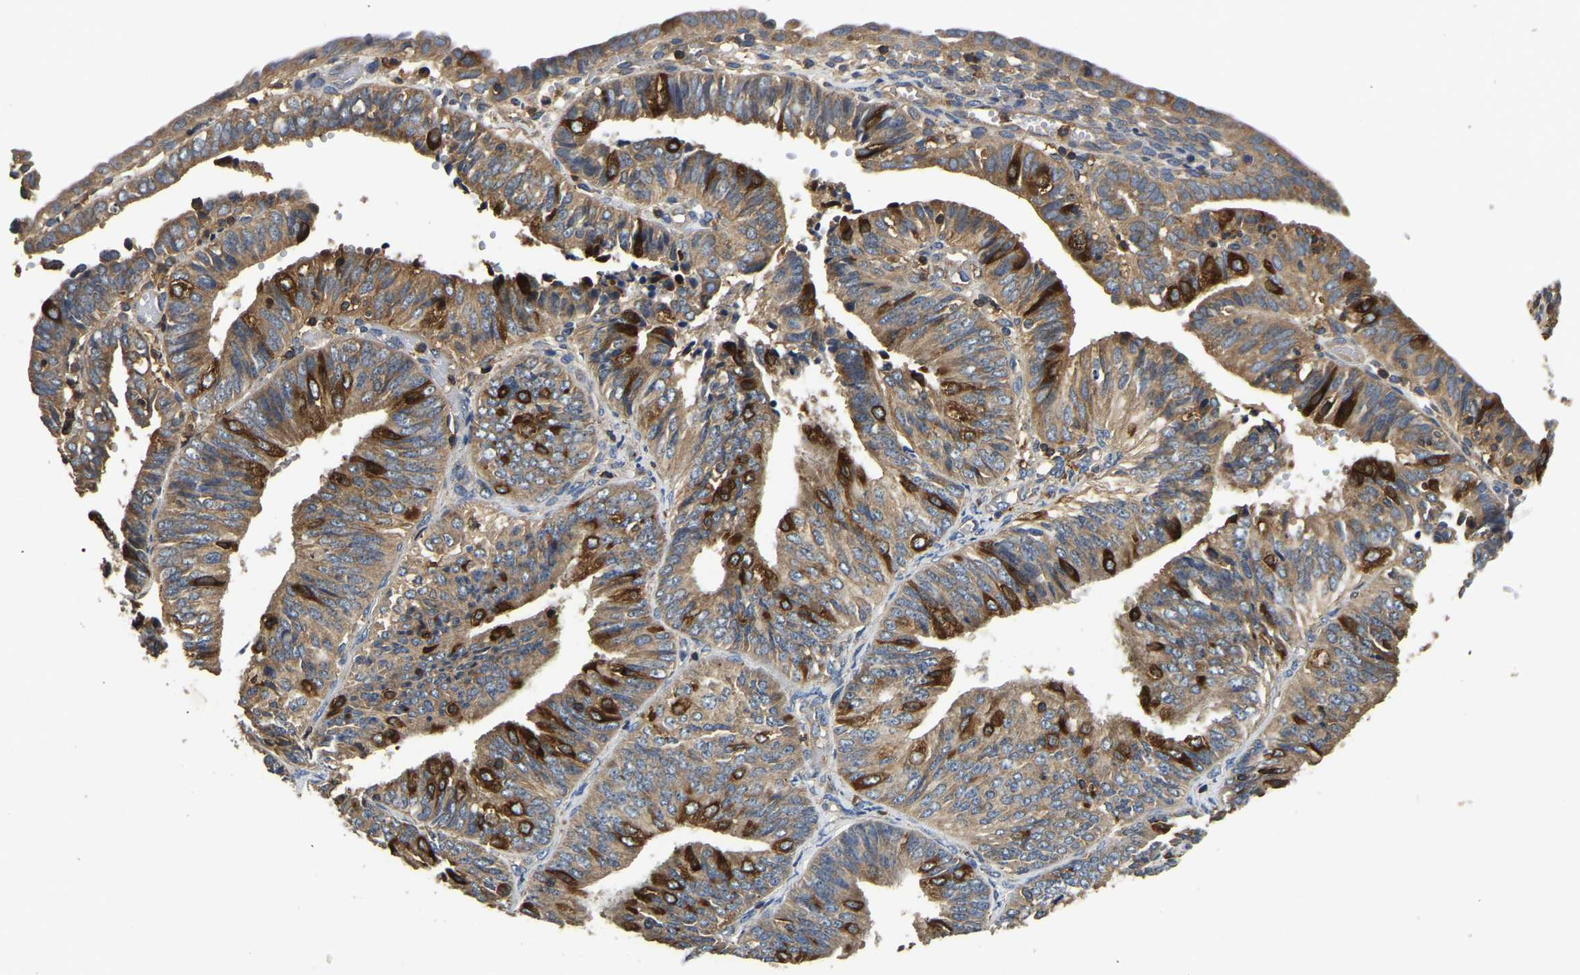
{"staining": {"intensity": "strong", "quantity": "25%-75%", "location": "cytoplasmic/membranous"}, "tissue": "endometrial cancer", "cell_type": "Tumor cells", "image_type": "cancer", "snomed": [{"axis": "morphology", "description": "Adenocarcinoma, NOS"}, {"axis": "topography", "description": "Endometrium"}], "caption": "Brown immunohistochemical staining in human endometrial adenocarcinoma reveals strong cytoplasmic/membranous positivity in approximately 25%-75% of tumor cells.", "gene": "SMPD2", "patient": {"sex": "female", "age": 58}}